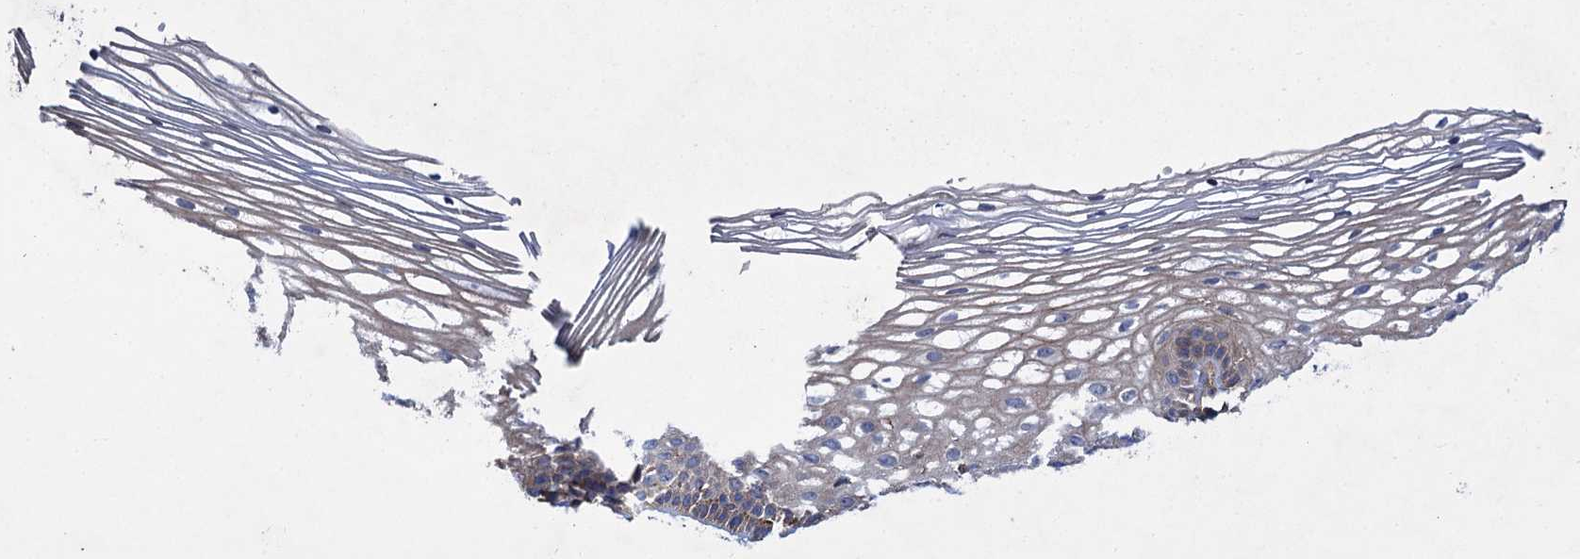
{"staining": {"intensity": "negative", "quantity": "none", "location": "none"}, "tissue": "cervix", "cell_type": "Glandular cells", "image_type": "normal", "snomed": [{"axis": "morphology", "description": "Normal tissue, NOS"}, {"axis": "topography", "description": "Cervix"}], "caption": "The IHC photomicrograph has no significant staining in glandular cells of cervix.", "gene": "SCPEP1", "patient": {"sex": "female", "age": 33}}